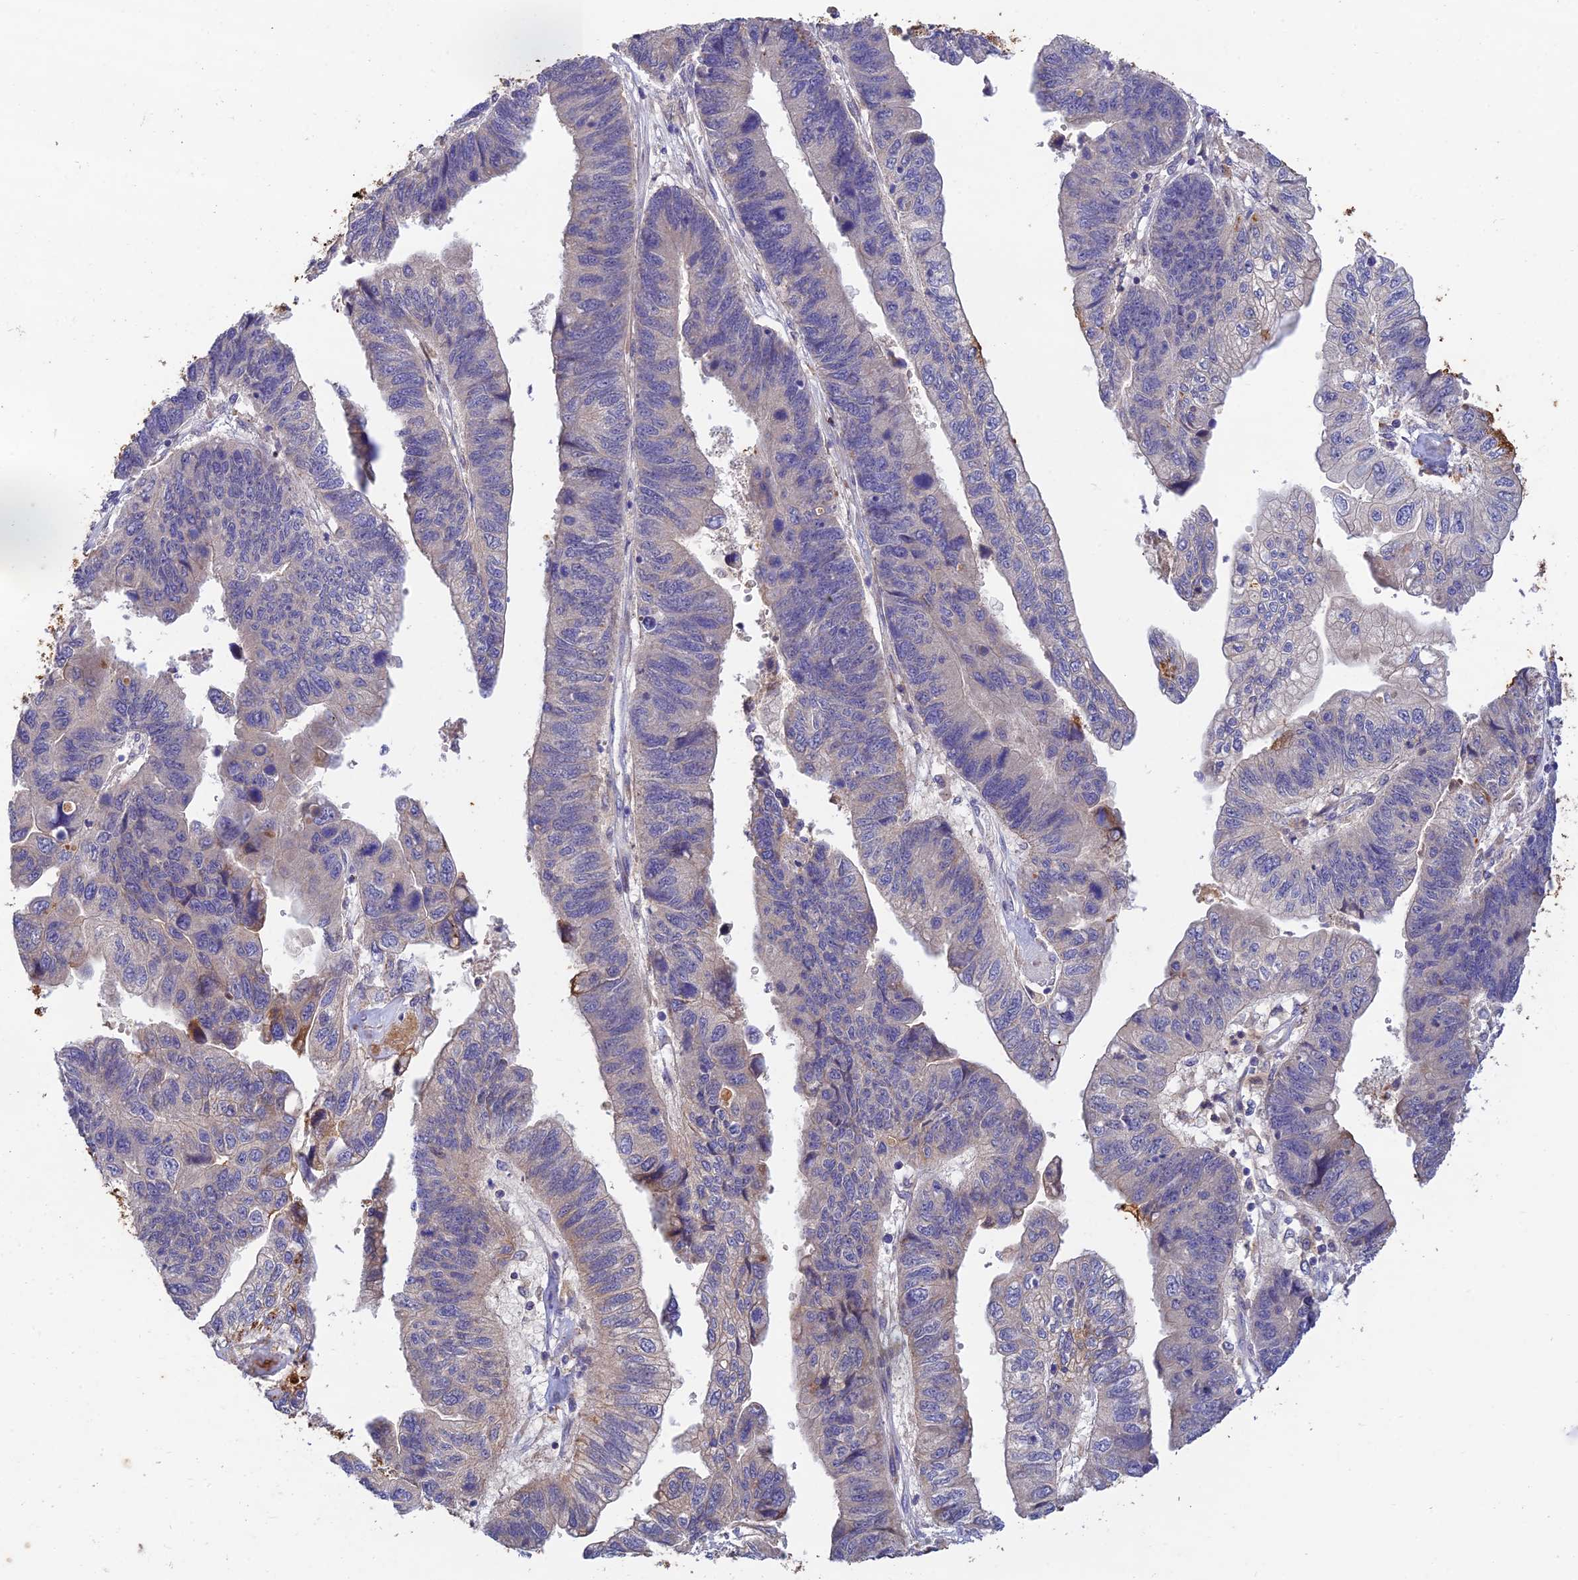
{"staining": {"intensity": "negative", "quantity": "none", "location": "none"}, "tissue": "stomach cancer", "cell_type": "Tumor cells", "image_type": "cancer", "snomed": [{"axis": "morphology", "description": "Adenocarcinoma, NOS"}, {"axis": "topography", "description": "Stomach"}], "caption": "Immunohistochemistry of human stomach cancer reveals no expression in tumor cells. (DAB (3,3'-diaminobenzidine) IHC with hematoxylin counter stain).", "gene": "ACSM5", "patient": {"sex": "male", "age": 59}}